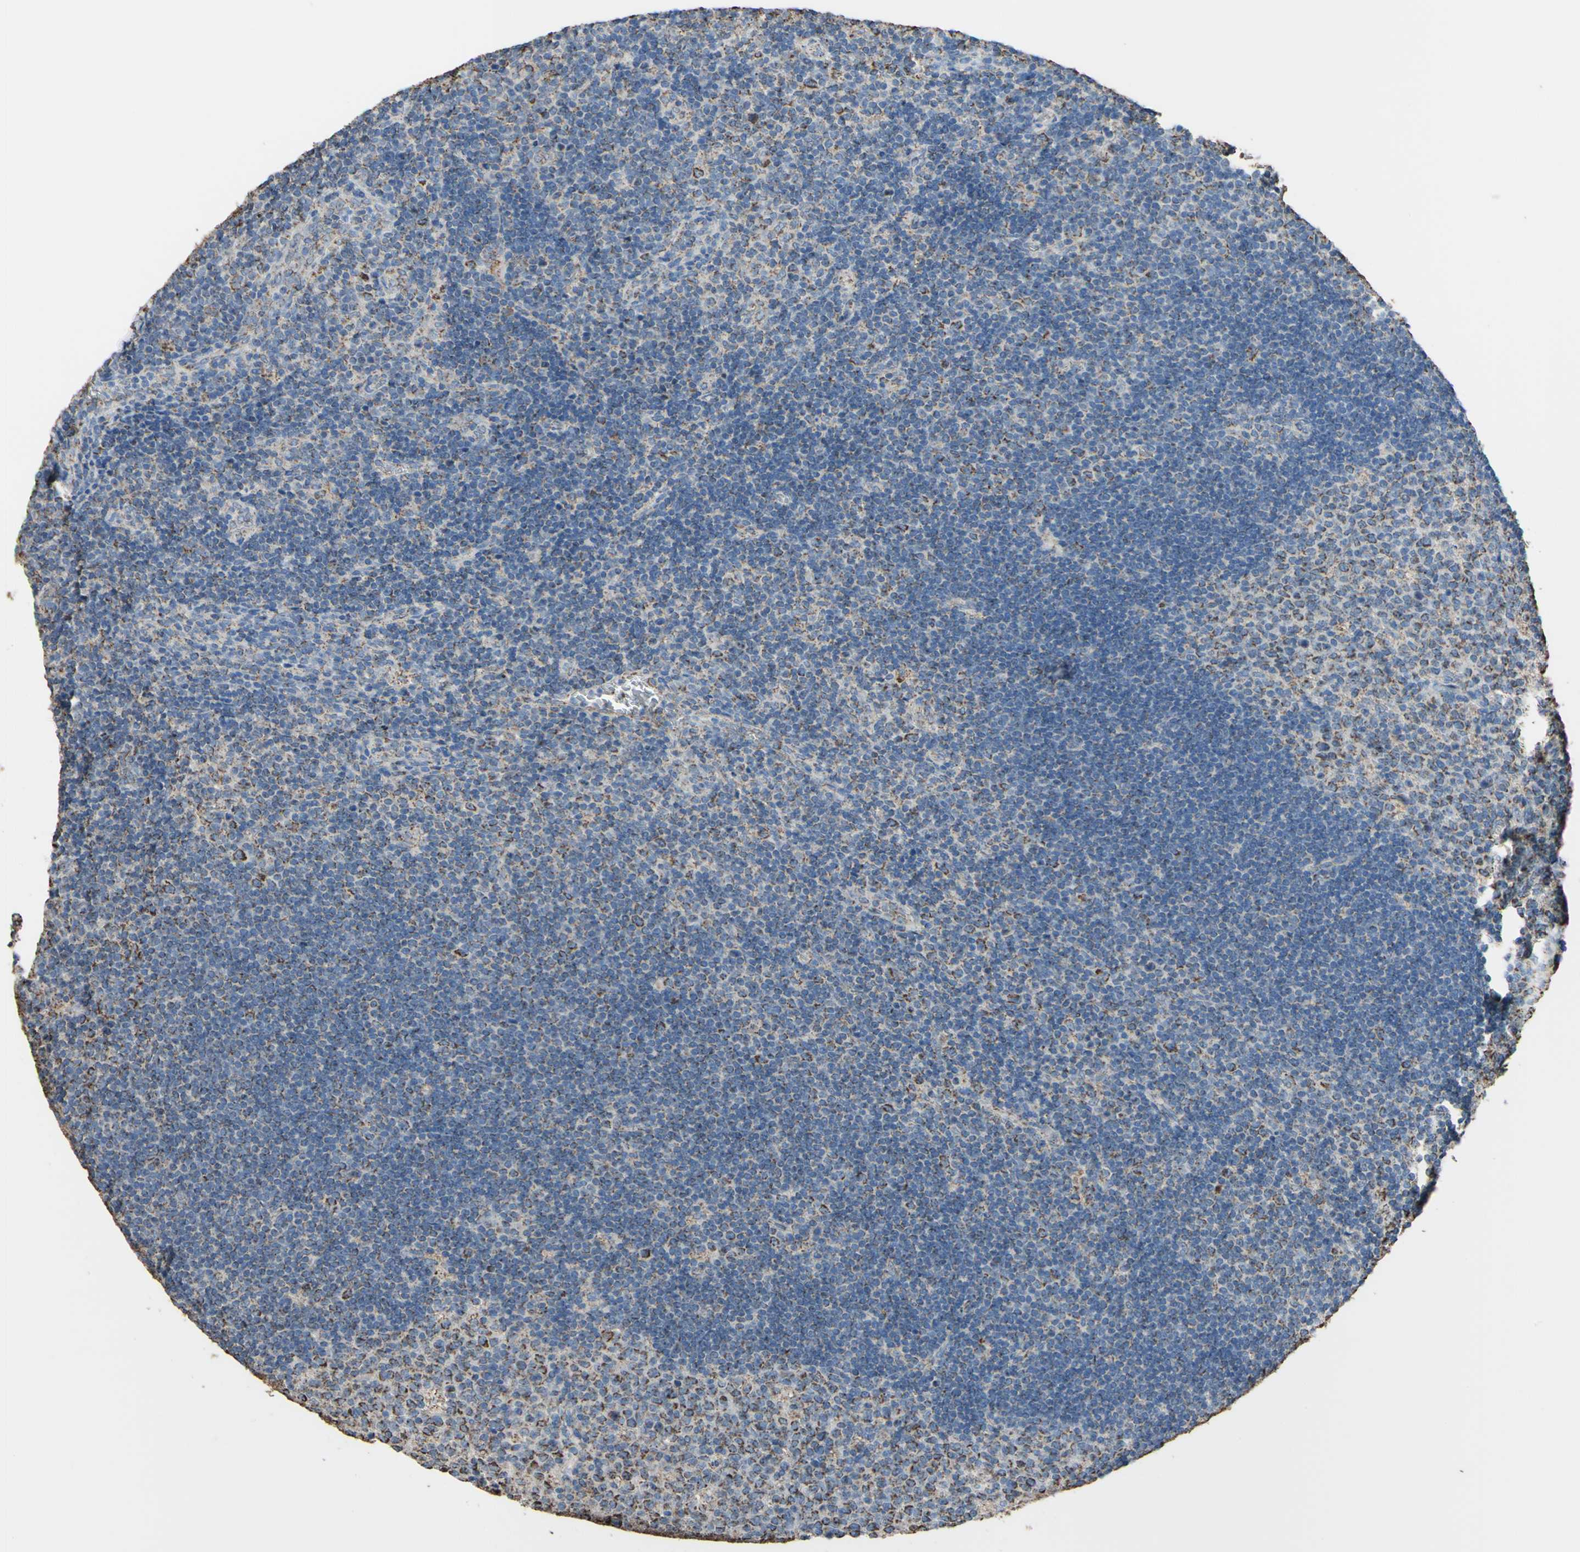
{"staining": {"intensity": "moderate", "quantity": "25%-75%", "location": "cytoplasmic/membranous"}, "tissue": "lymph node", "cell_type": "Germinal center cells", "image_type": "normal", "snomed": [{"axis": "morphology", "description": "Normal tissue, NOS"}, {"axis": "topography", "description": "Lymph node"}, {"axis": "topography", "description": "Salivary gland"}], "caption": "Immunohistochemical staining of benign human lymph node displays medium levels of moderate cytoplasmic/membranous positivity in about 25%-75% of germinal center cells.", "gene": "CMKLR2", "patient": {"sex": "male", "age": 8}}